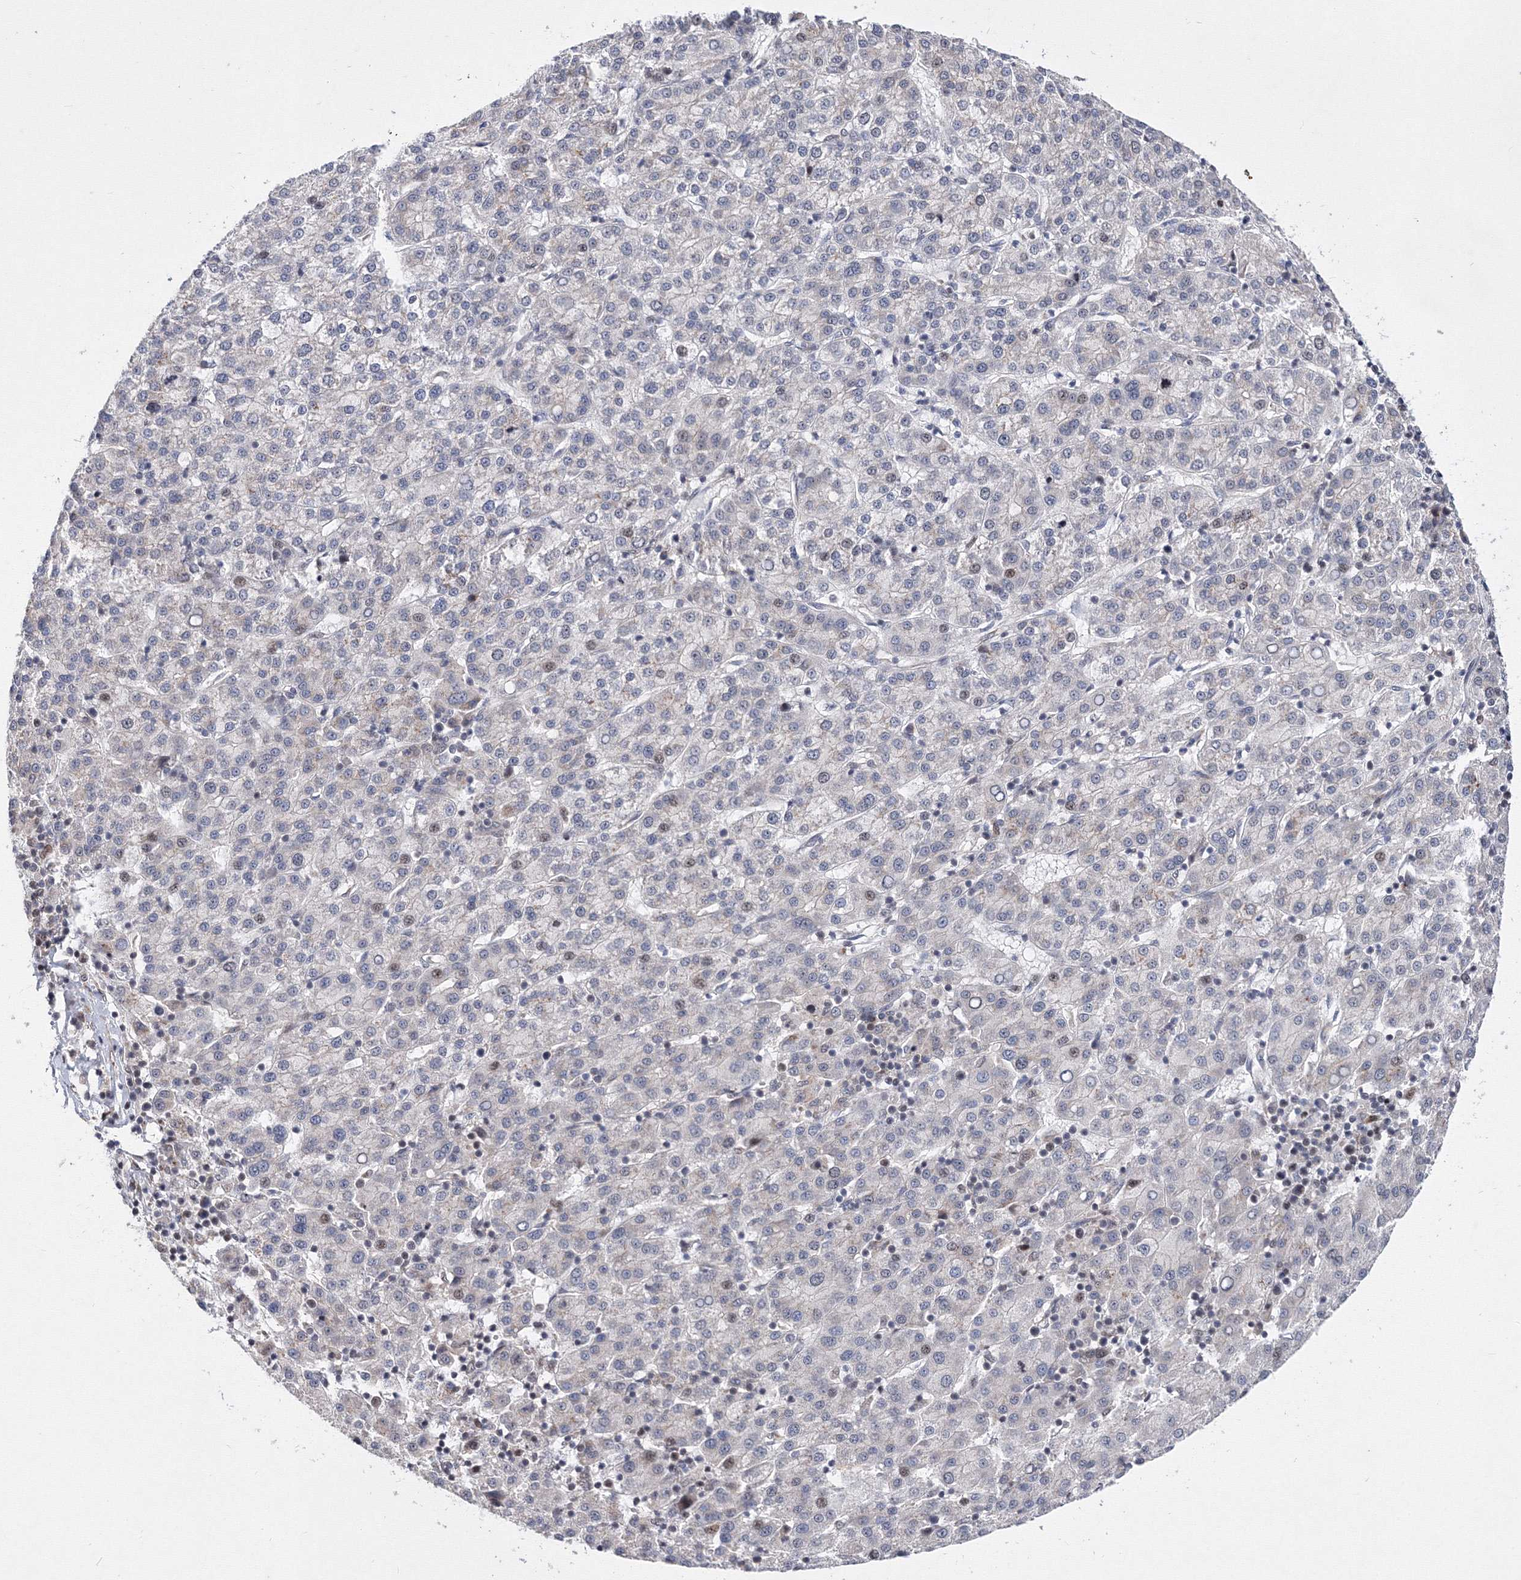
{"staining": {"intensity": "weak", "quantity": "<25%", "location": "nuclear"}, "tissue": "liver cancer", "cell_type": "Tumor cells", "image_type": "cancer", "snomed": [{"axis": "morphology", "description": "Carcinoma, Hepatocellular, NOS"}, {"axis": "topography", "description": "Liver"}], "caption": "Tumor cells show no significant protein positivity in liver hepatocellular carcinoma.", "gene": "GPN1", "patient": {"sex": "female", "age": 58}}